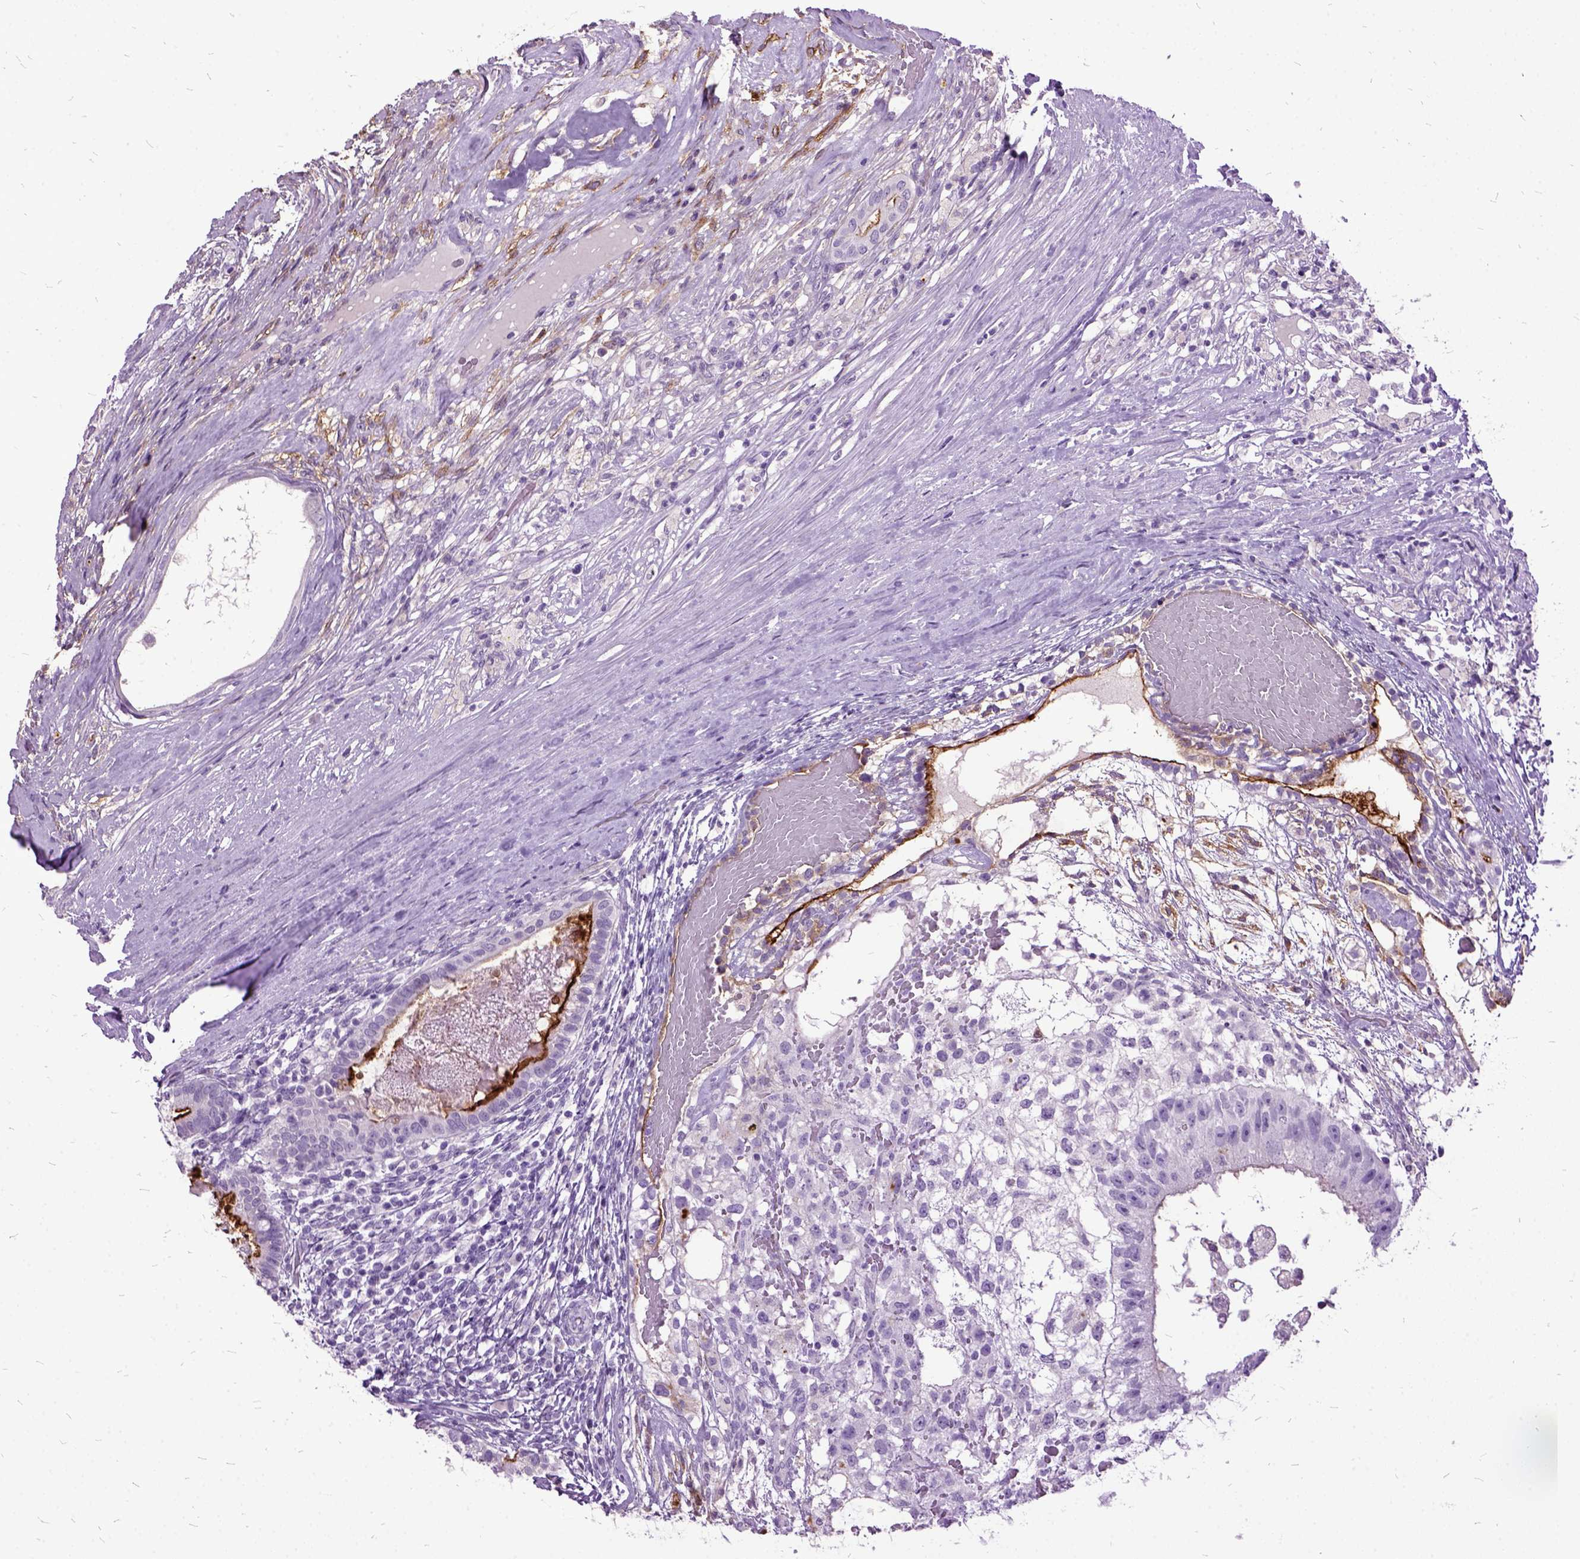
{"staining": {"intensity": "negative", "quantity": "none", "location": "none"}, "tissue": "testis cancer", "cell_type": "Tumor cells", "image_type": "cancer", "snomed": [{"axis": "morphology", "description": "Seminoma, NOS"}, {"axis": "morphology", "description": "Carcinoma, Embryonal, NOS"}, {"axis": "topography", "description": "Testis"}], "caption": "High magnification brightfield microscopy of testis embryonal carcinoma stained with DAB (brown) and counterstained with hematoxylin (blue): tumor cells show no significant staining.", "gene": "MME", "patient": {"sex": "male", "age": 41}}